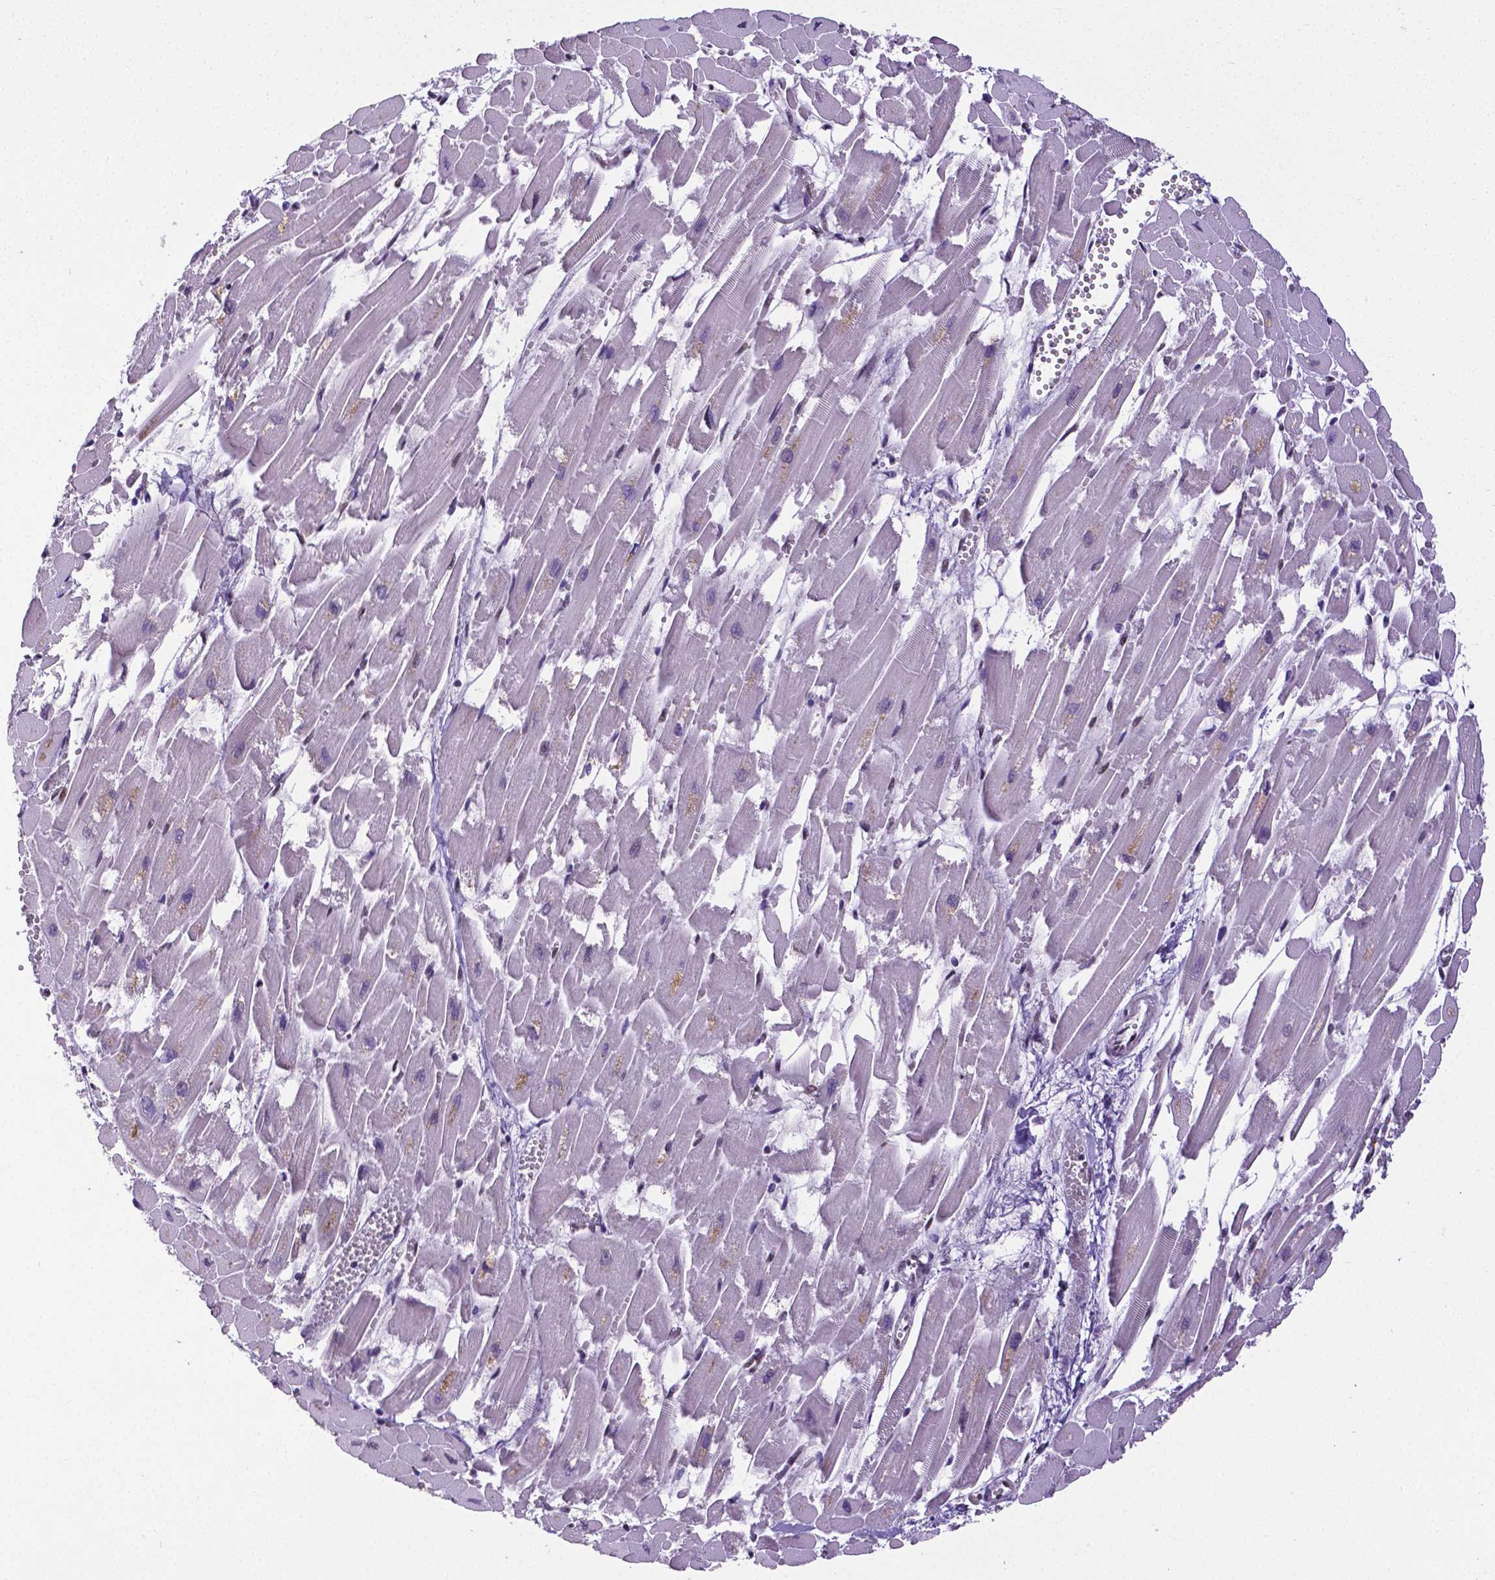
{"staining": {"intensity": "strong", "quantity": "<25%", "location": "nuclear"}, "tissue": "heart muscle", "cell_type": "Cardiomyocytes", "image_type": "normal", "snomed": [{"axis": "morphology", "description": "Normal tissue, NOS"}, {"axis": "topography", "description": "Heart"}], "caption": "A high-resolution micrograph shows IHC staining of benign heart muscle, which exhibits strong nuclear expression in about <25% of cardiomyocytes. (DAB (3,3'-diaminobenzidine) = brown stain, brightfield microscopy at high magnification).", "gene": "REST", "patient": {"sex": "female", "age": 52}}